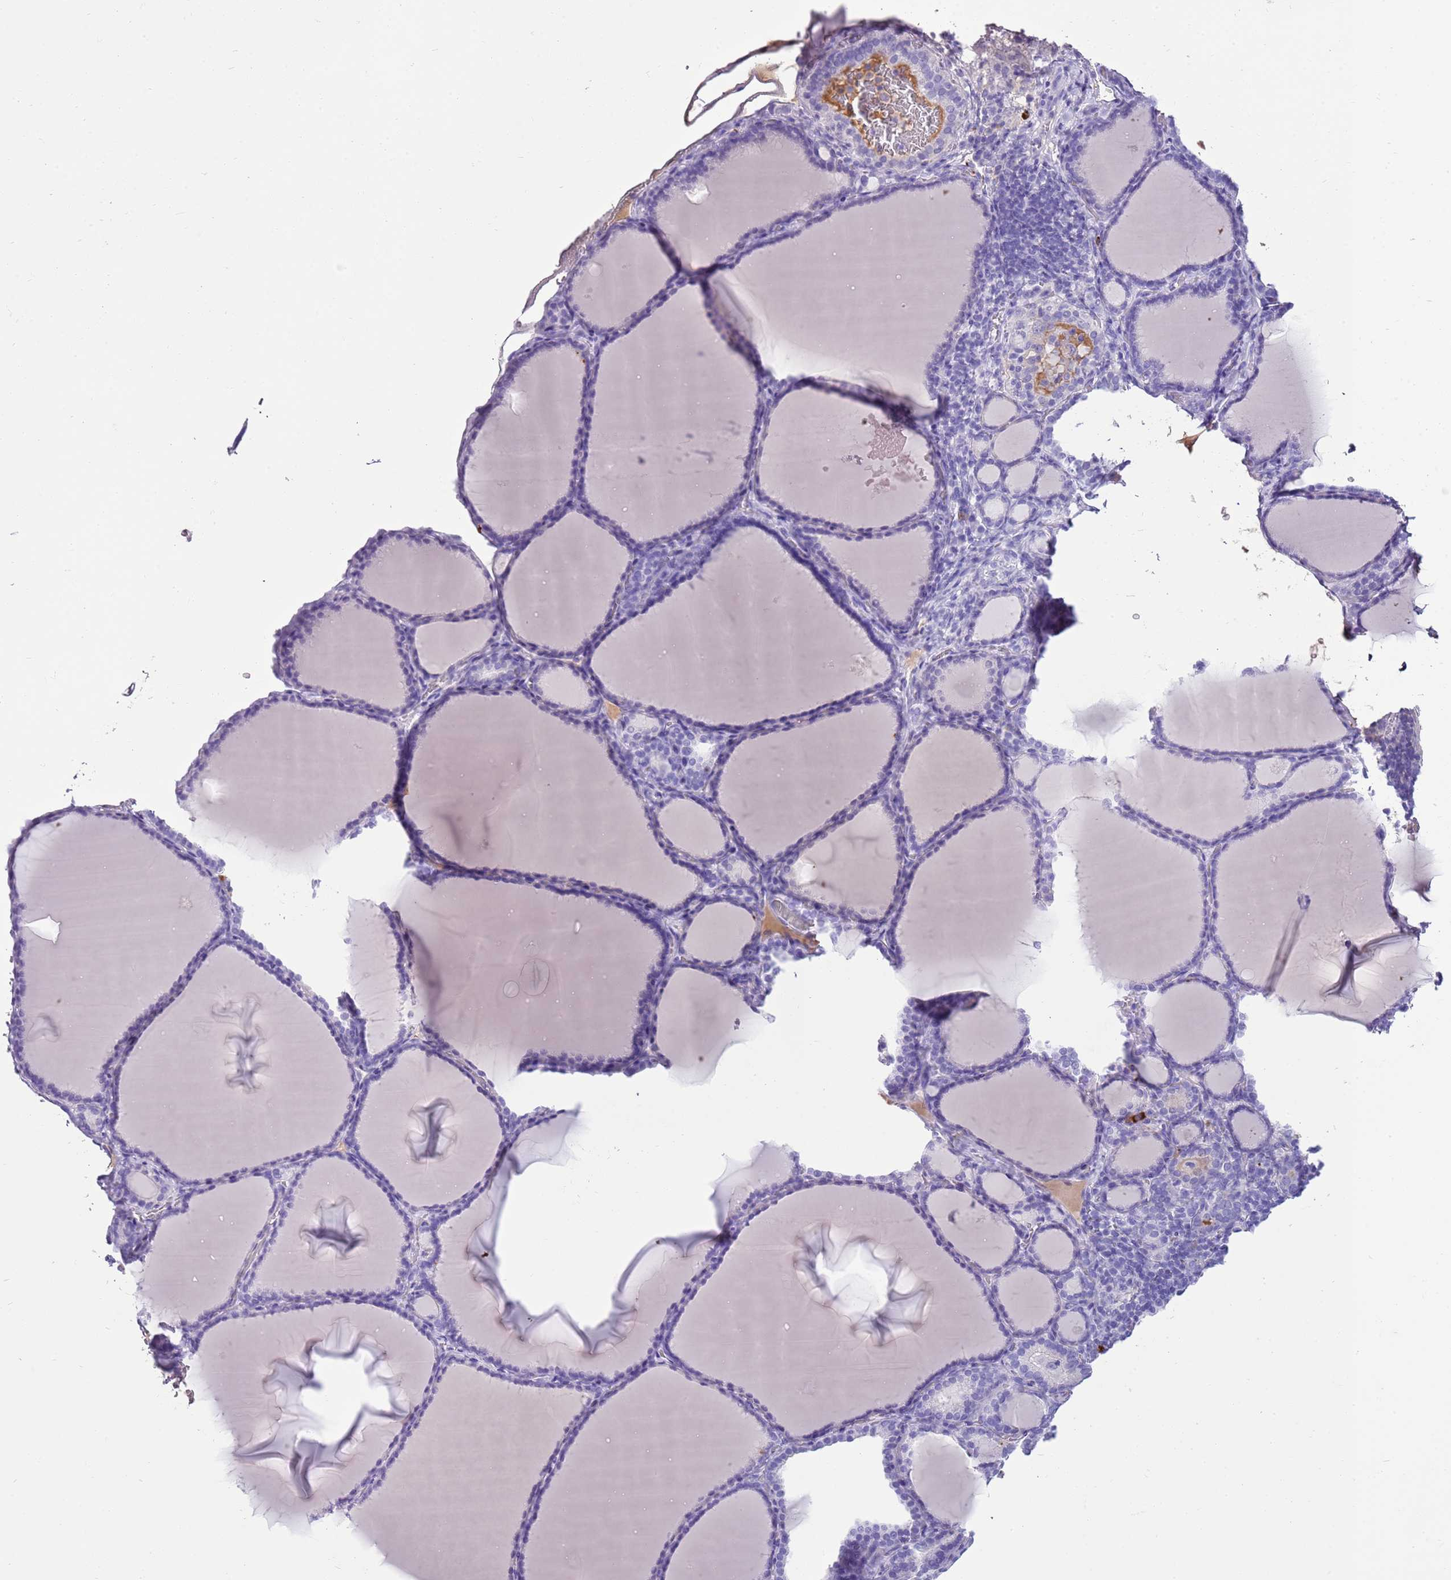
{"staining": {"intensity": "negative", "quantity": "none", "location": "none"}, "tissue": "thyroid gland", "cell_type": "Glandular cells", "image_type": "normal", "snomed": [{"axis": "morphology", "description": "Normal tissue, NOS"}, {"axis": "topography", "description": "Thyroid gland"}], "caption": "An immunohistochemistry (IHC) photomicrograph of unremarkable thyroid gland is shown. There is no staining in glandular cells of thyroid gland.", "gene": "IGKV3", "patient": {"sex": "female", "age": 39}}